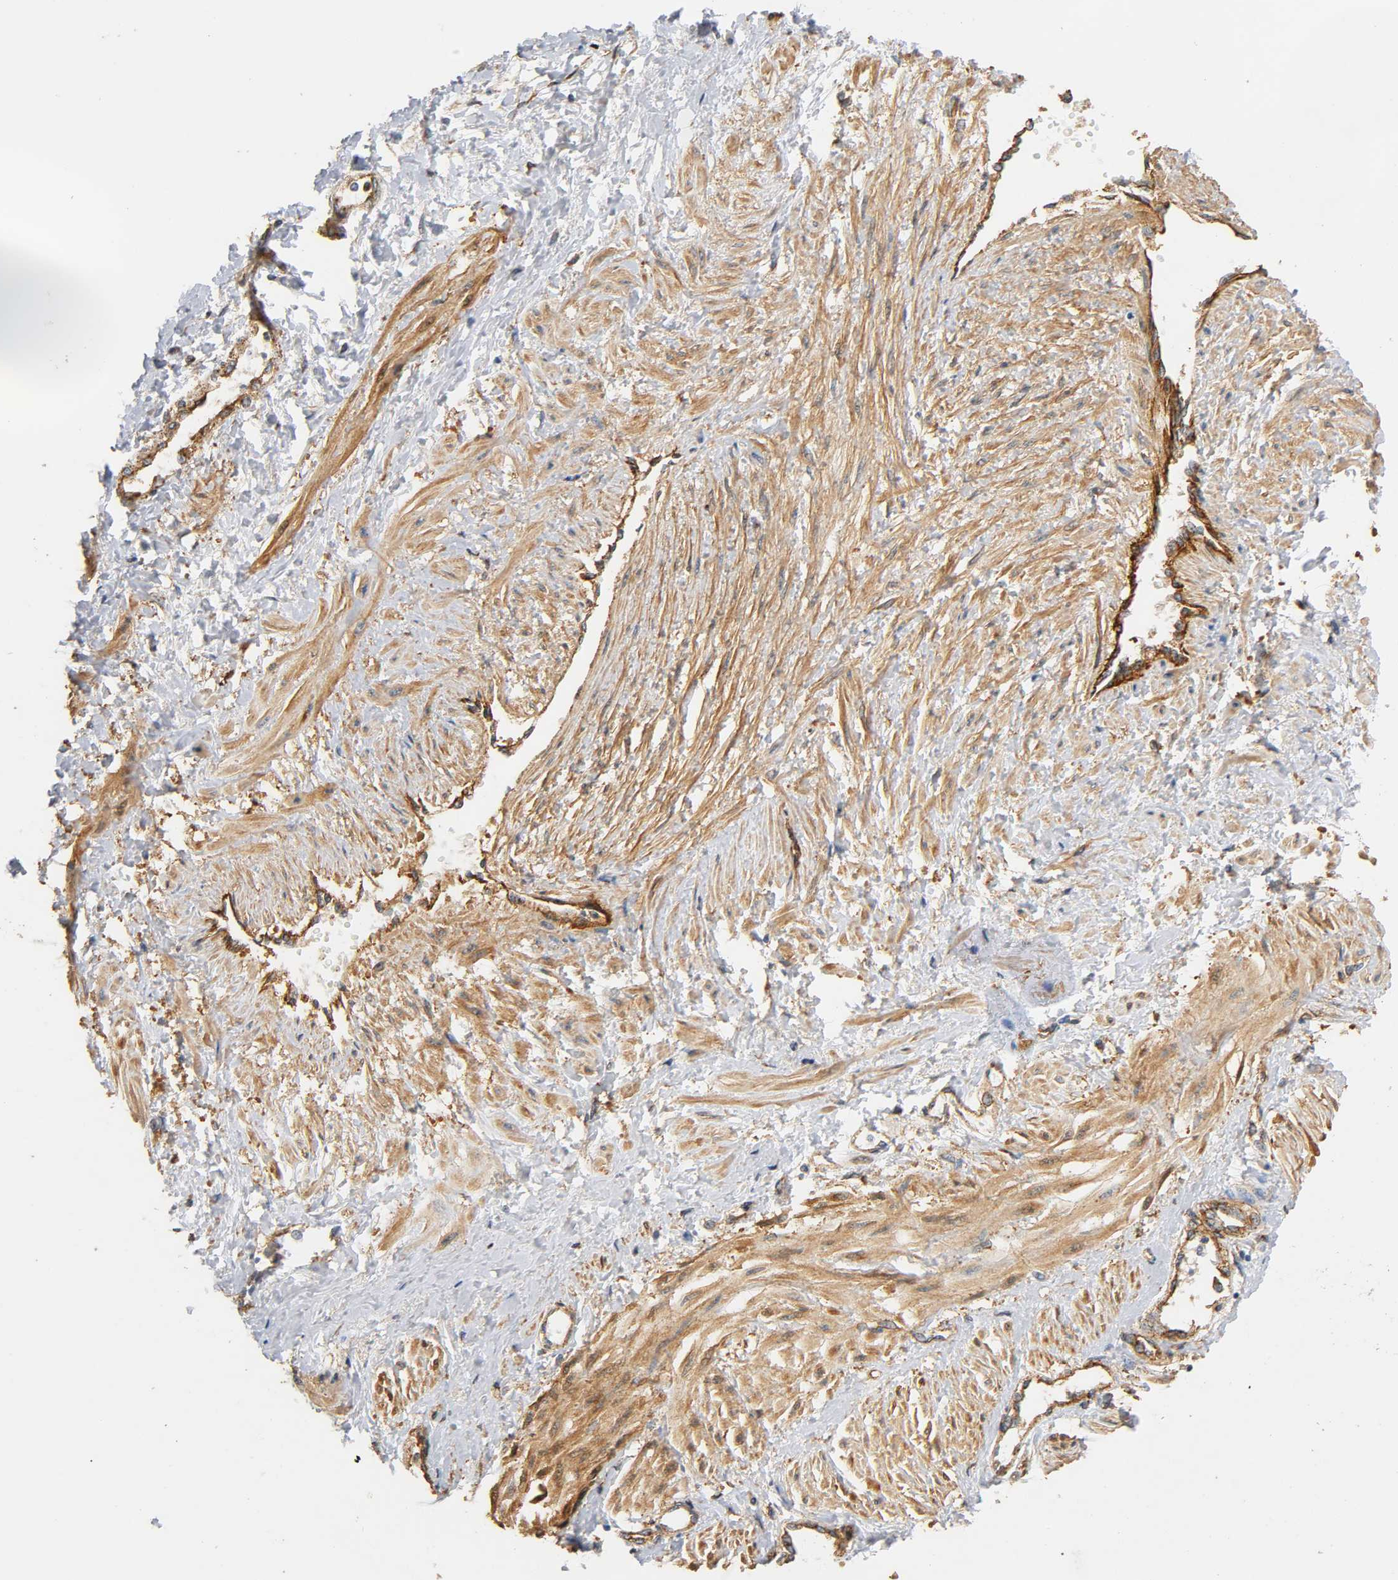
{"staining": {"intensity": "strong", "quantity": ">75%", "location": "cytoplasmic/membranous"}, "tissue": "smooth muscle", "cell_type": "Smooth muscle cells", "image_type": "normal", "snomed": [{"axis": "morphology", "description": "Normal tissue, NOS"}, {"axis": "topography", "description": "Smooth muscle"}, {"axis": "topography", "description": "Uterus"}], "caption": "Human smooth muscle stained with a protein marker displays strong staining in smooth muscle cells.", "gene": "IFITM2", "patient": {"sex": "female", "age": 39}}